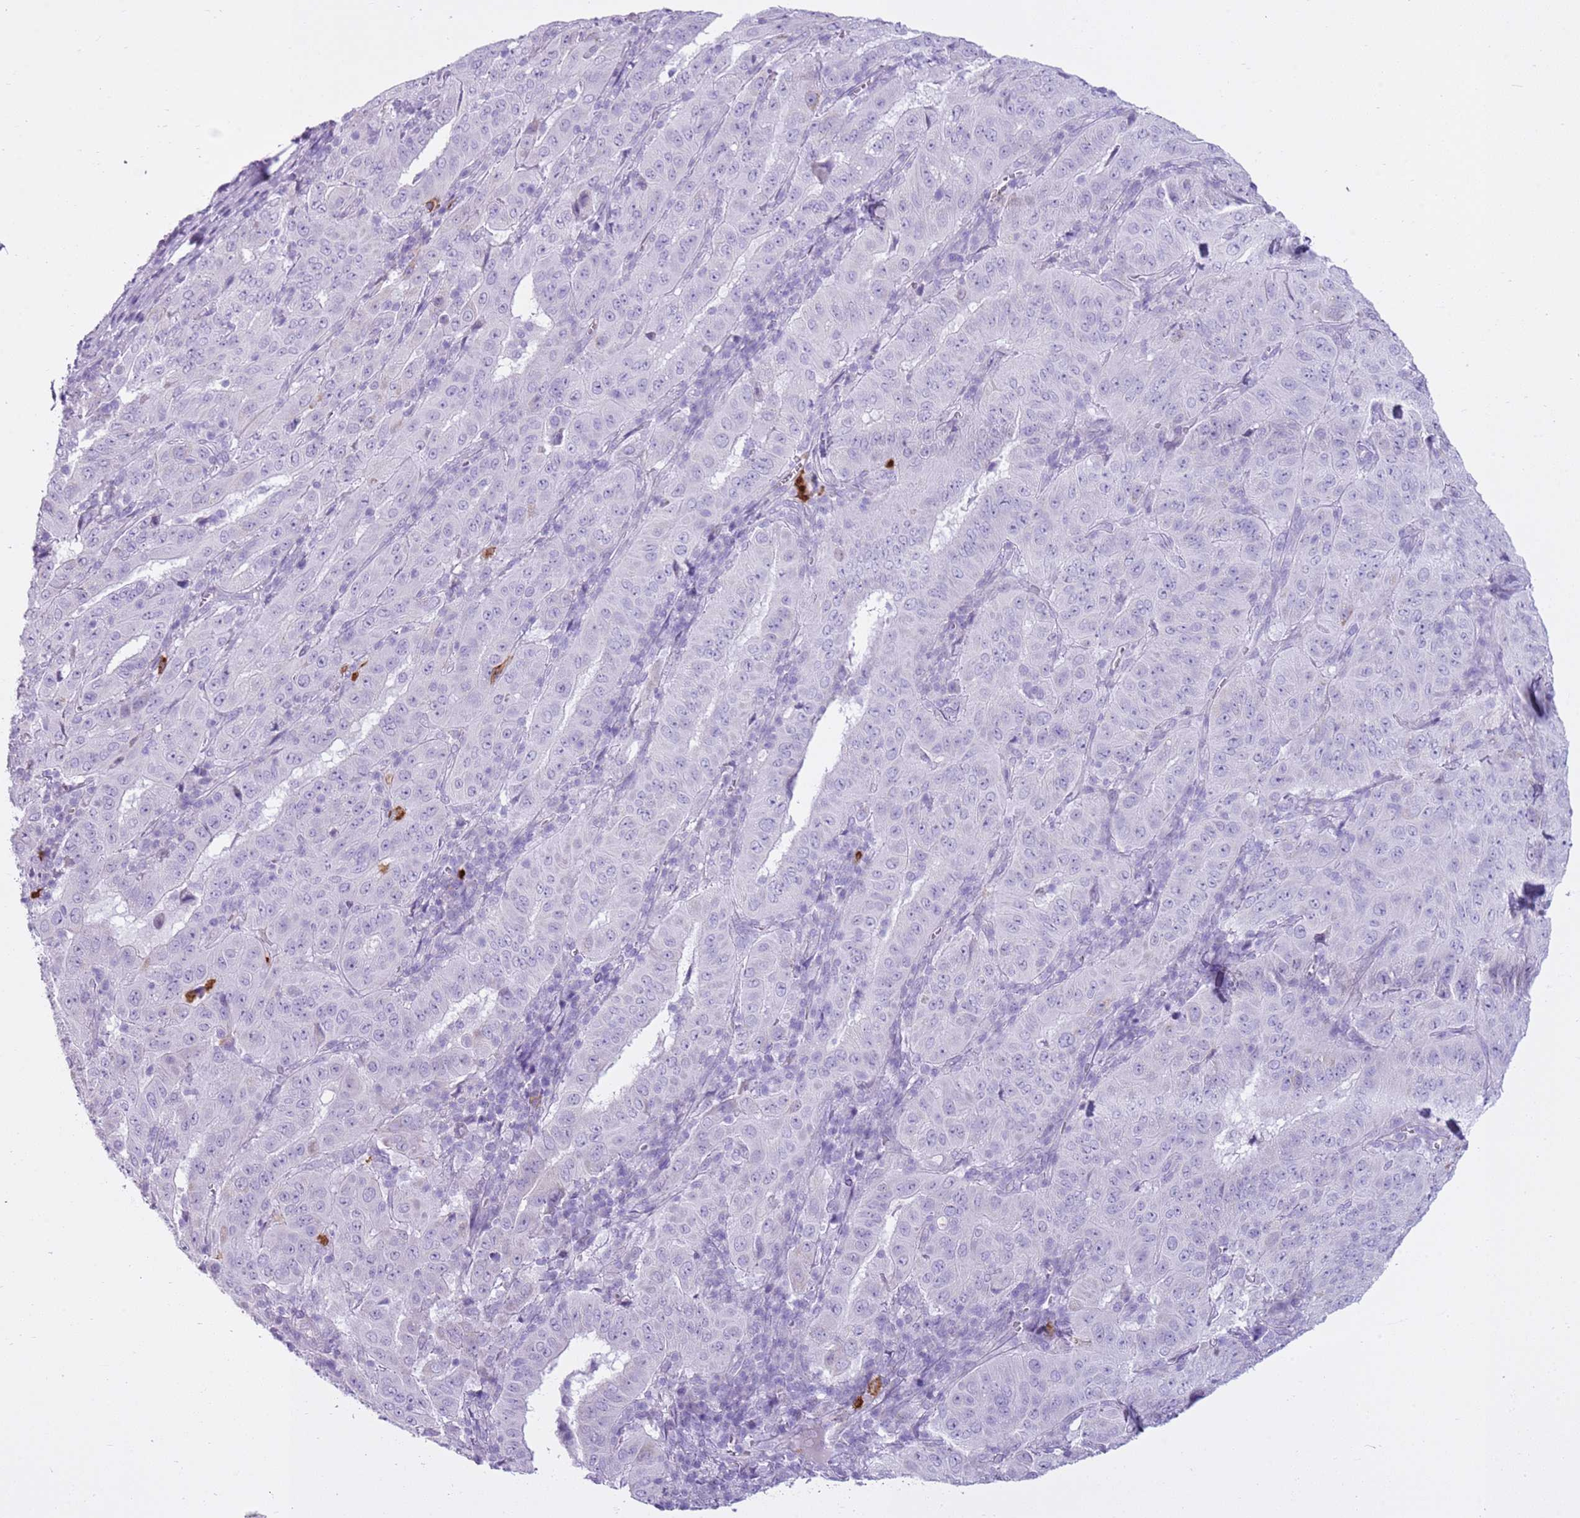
{"staining": {"intensity": "negative", "quantity": "none", "location": "none"}, "tissue": "pancreatic cancer", "cell_type": "Tumor cells", "image_type": "cancer", "snomed": [{"axis": "morphology", "description": "Adenocarcinoma, NOS"}, {"axis": "topography", "description": "Pancreas"}], "caption": "Image shows no significant protein positivity in tumor cells of pancreatic adenocarcinoma.", "gene": "CD177", "patient": {"sex": "male", "age": 63}}